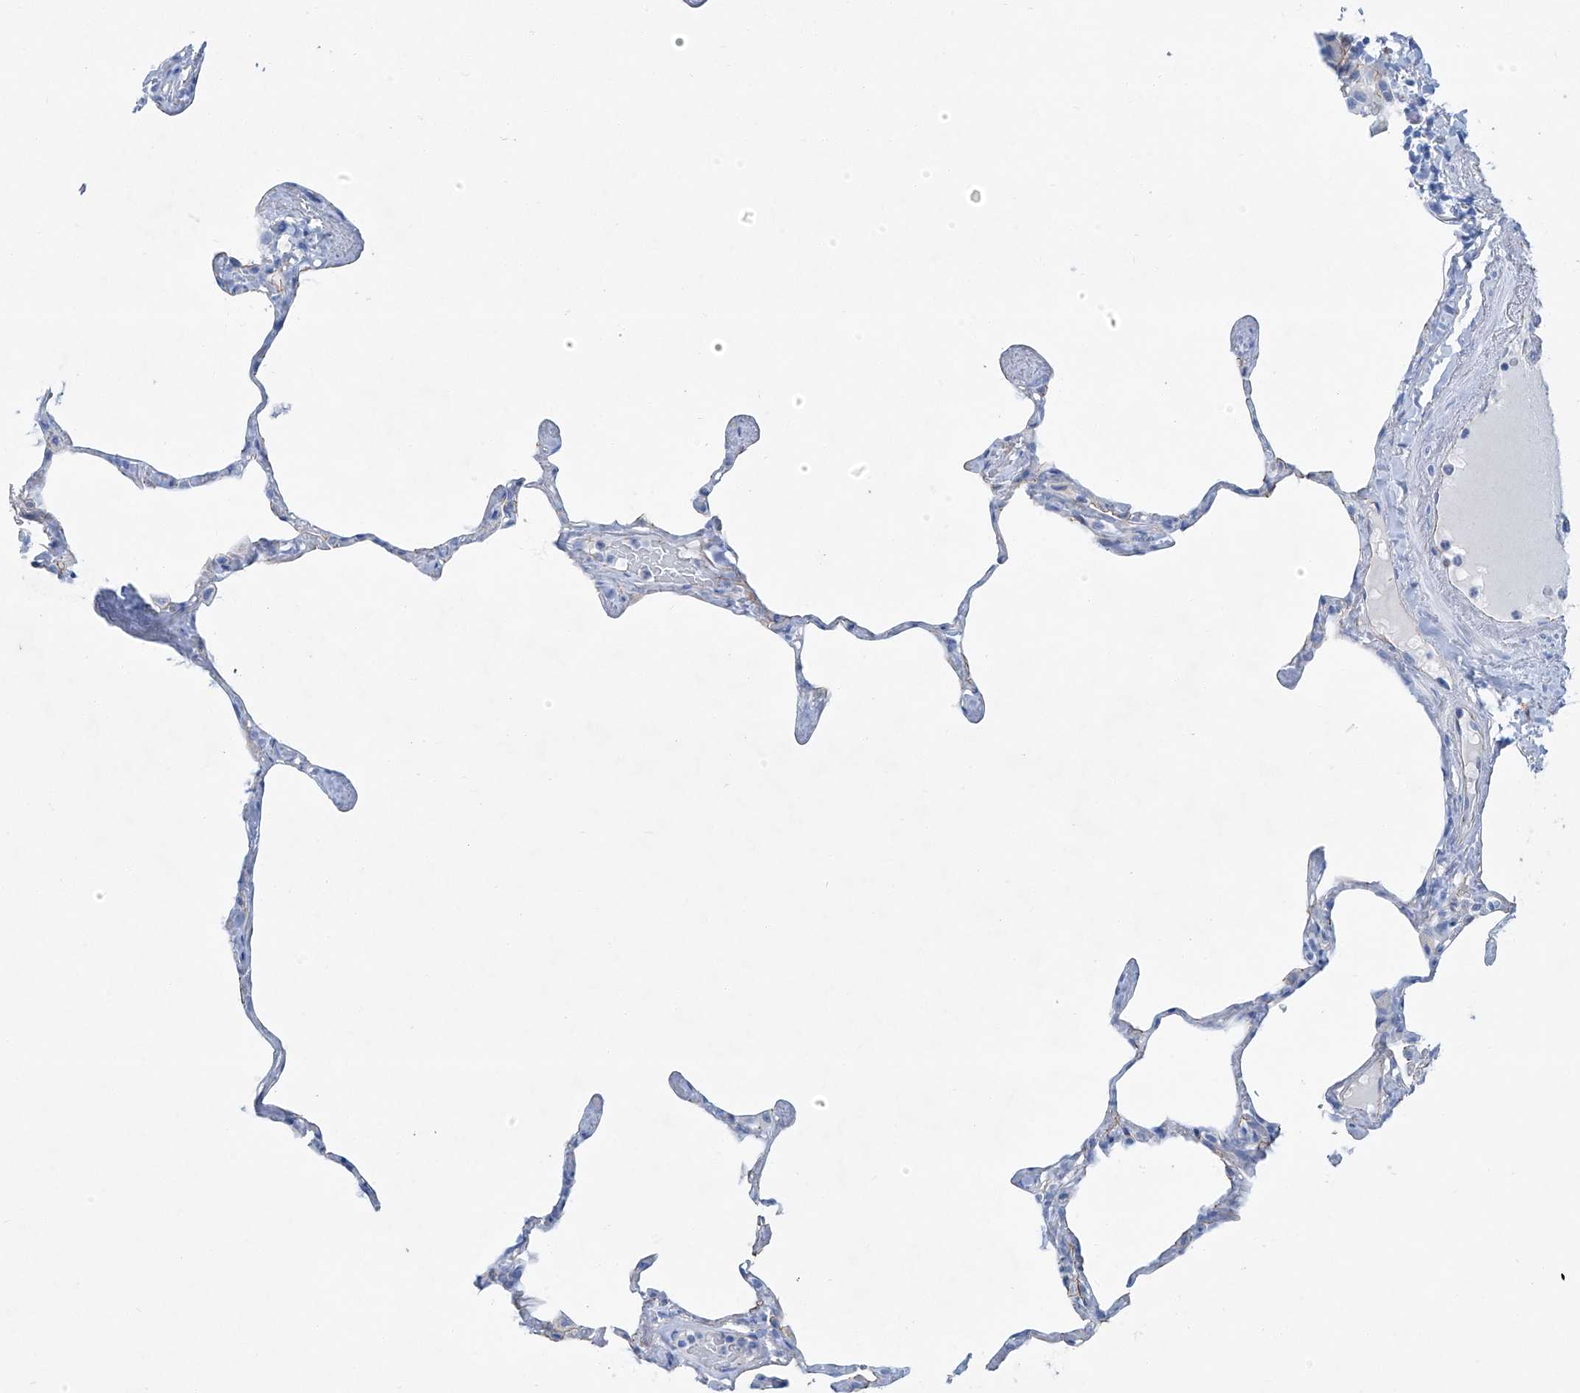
{"staining": {"intensity": "negative", "quantity": "none", "location": "none"}, "tissue": "lung", "cell_type": "Alveolar cells", "image_type": "normal", "snomed": [{"axis": "morphology", "description": "Normal tissue, NOS"}, {"axis": "topography", "description": "Lung"}], "caption": "Immunohistochemical staining of unremarkable human lung reveals no significant staining in alveolar cells. The staining was performed using DAB to visualize the protein expression in brown, while the nuclei were stained in blue with hematoxylin (Magnification: 20x).", "gene": "MAGI1", "patient": {"sex": "male", "age": 65}}